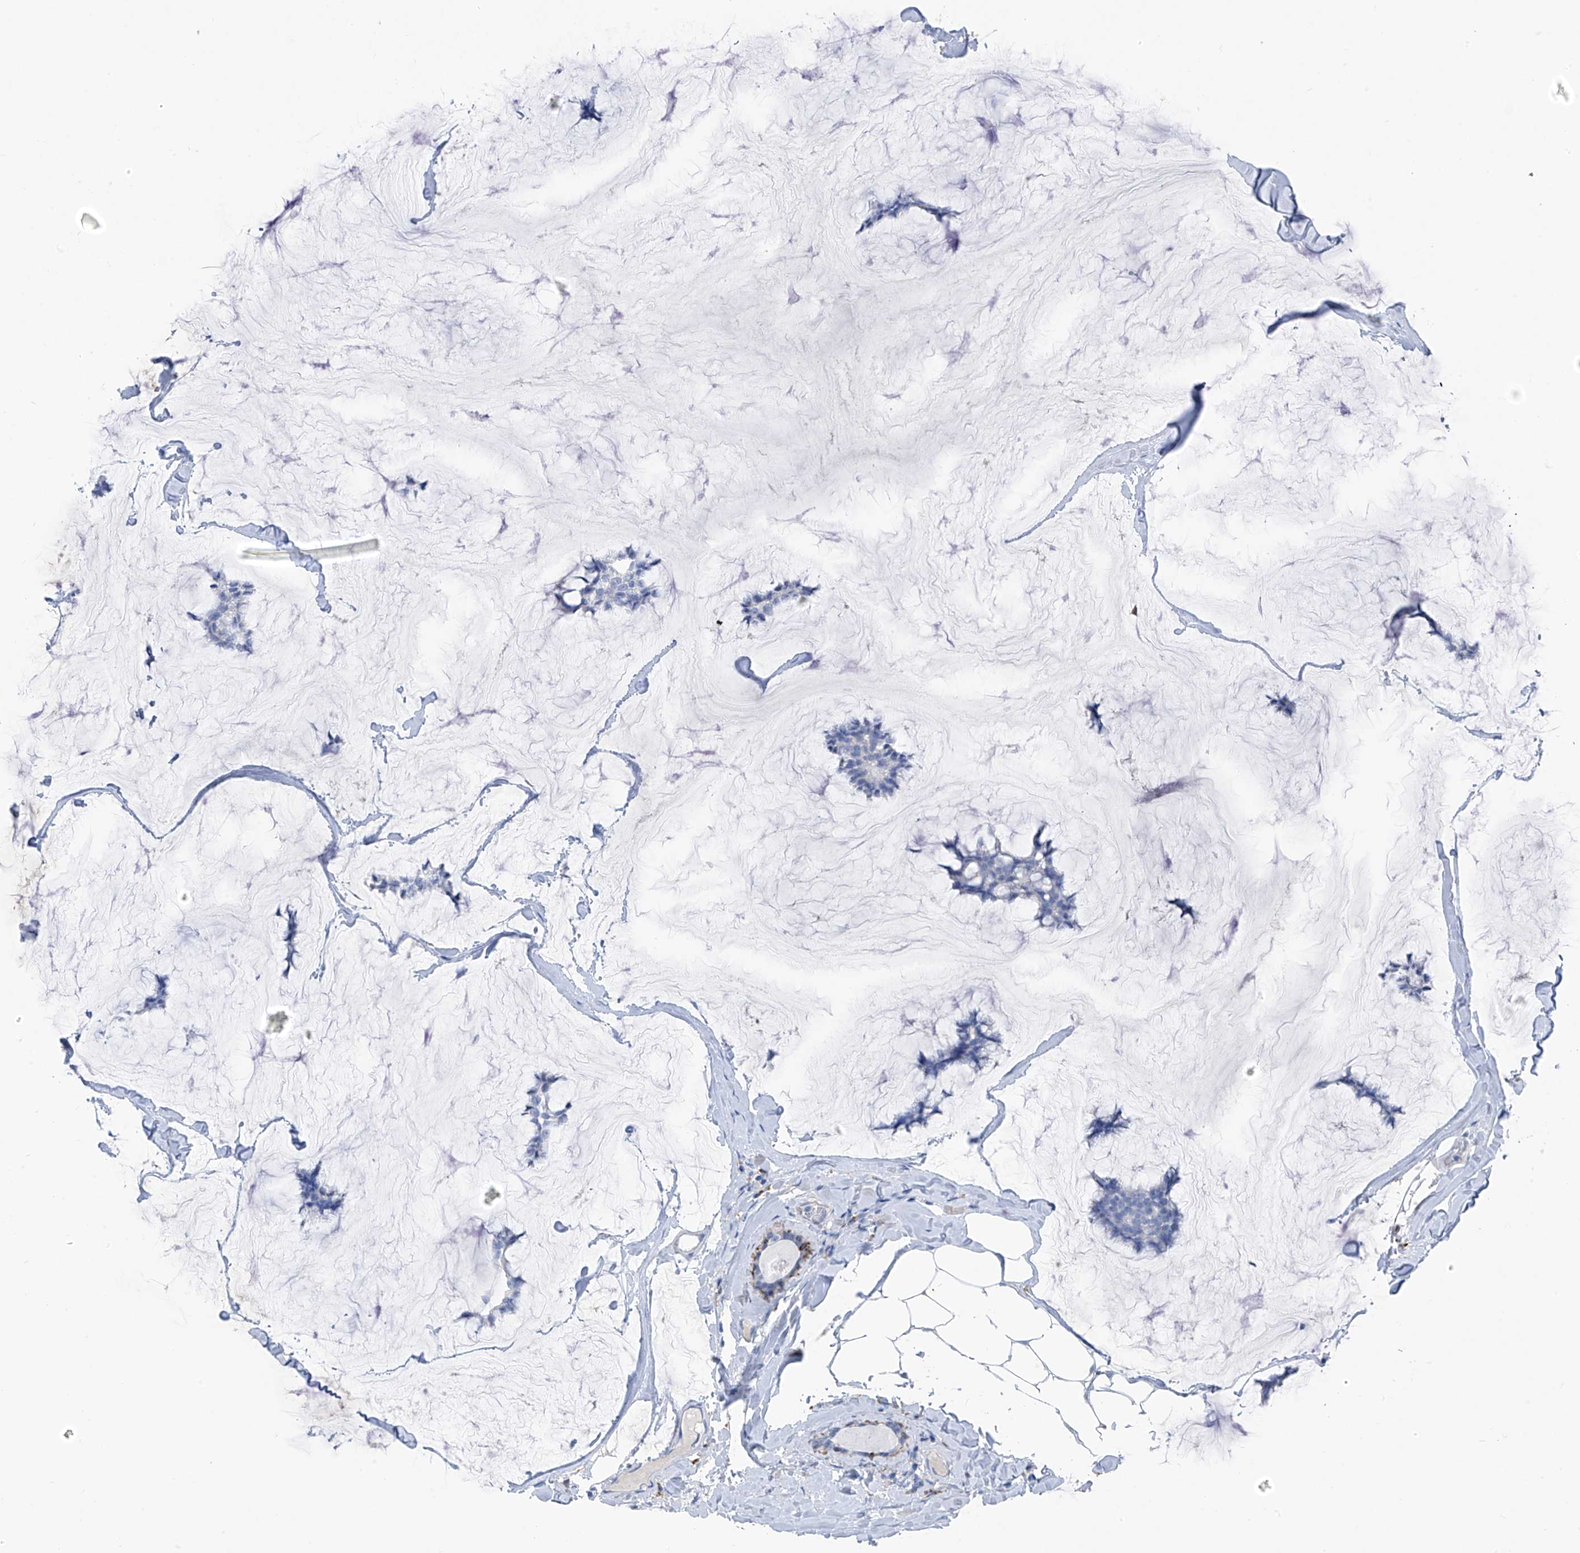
{"staining": {"intensity": "negative", "quantity": "none", "location": "none"}, "tissue": "breast cancer", "cell_type": "Tumor cells", "image_type": "cancer", "snomed": [{"axis": "morphology", "description": "Duct carcinoma"}, {"axis": "topography", "description": "Breast"}], "caption": "Immunohistochemical staining of human breast intraductal carcinoma shows no significant expression in tumor cells. (Stains: DAB (3,3'-diaminobenzidine) immunohistochemistry (IHC) with hematoxylin counter stain, Microscopy: brightfield microscopy at high magnification).", "gene": "GLMP", "patient": {"sex": "female", "age": 93}}